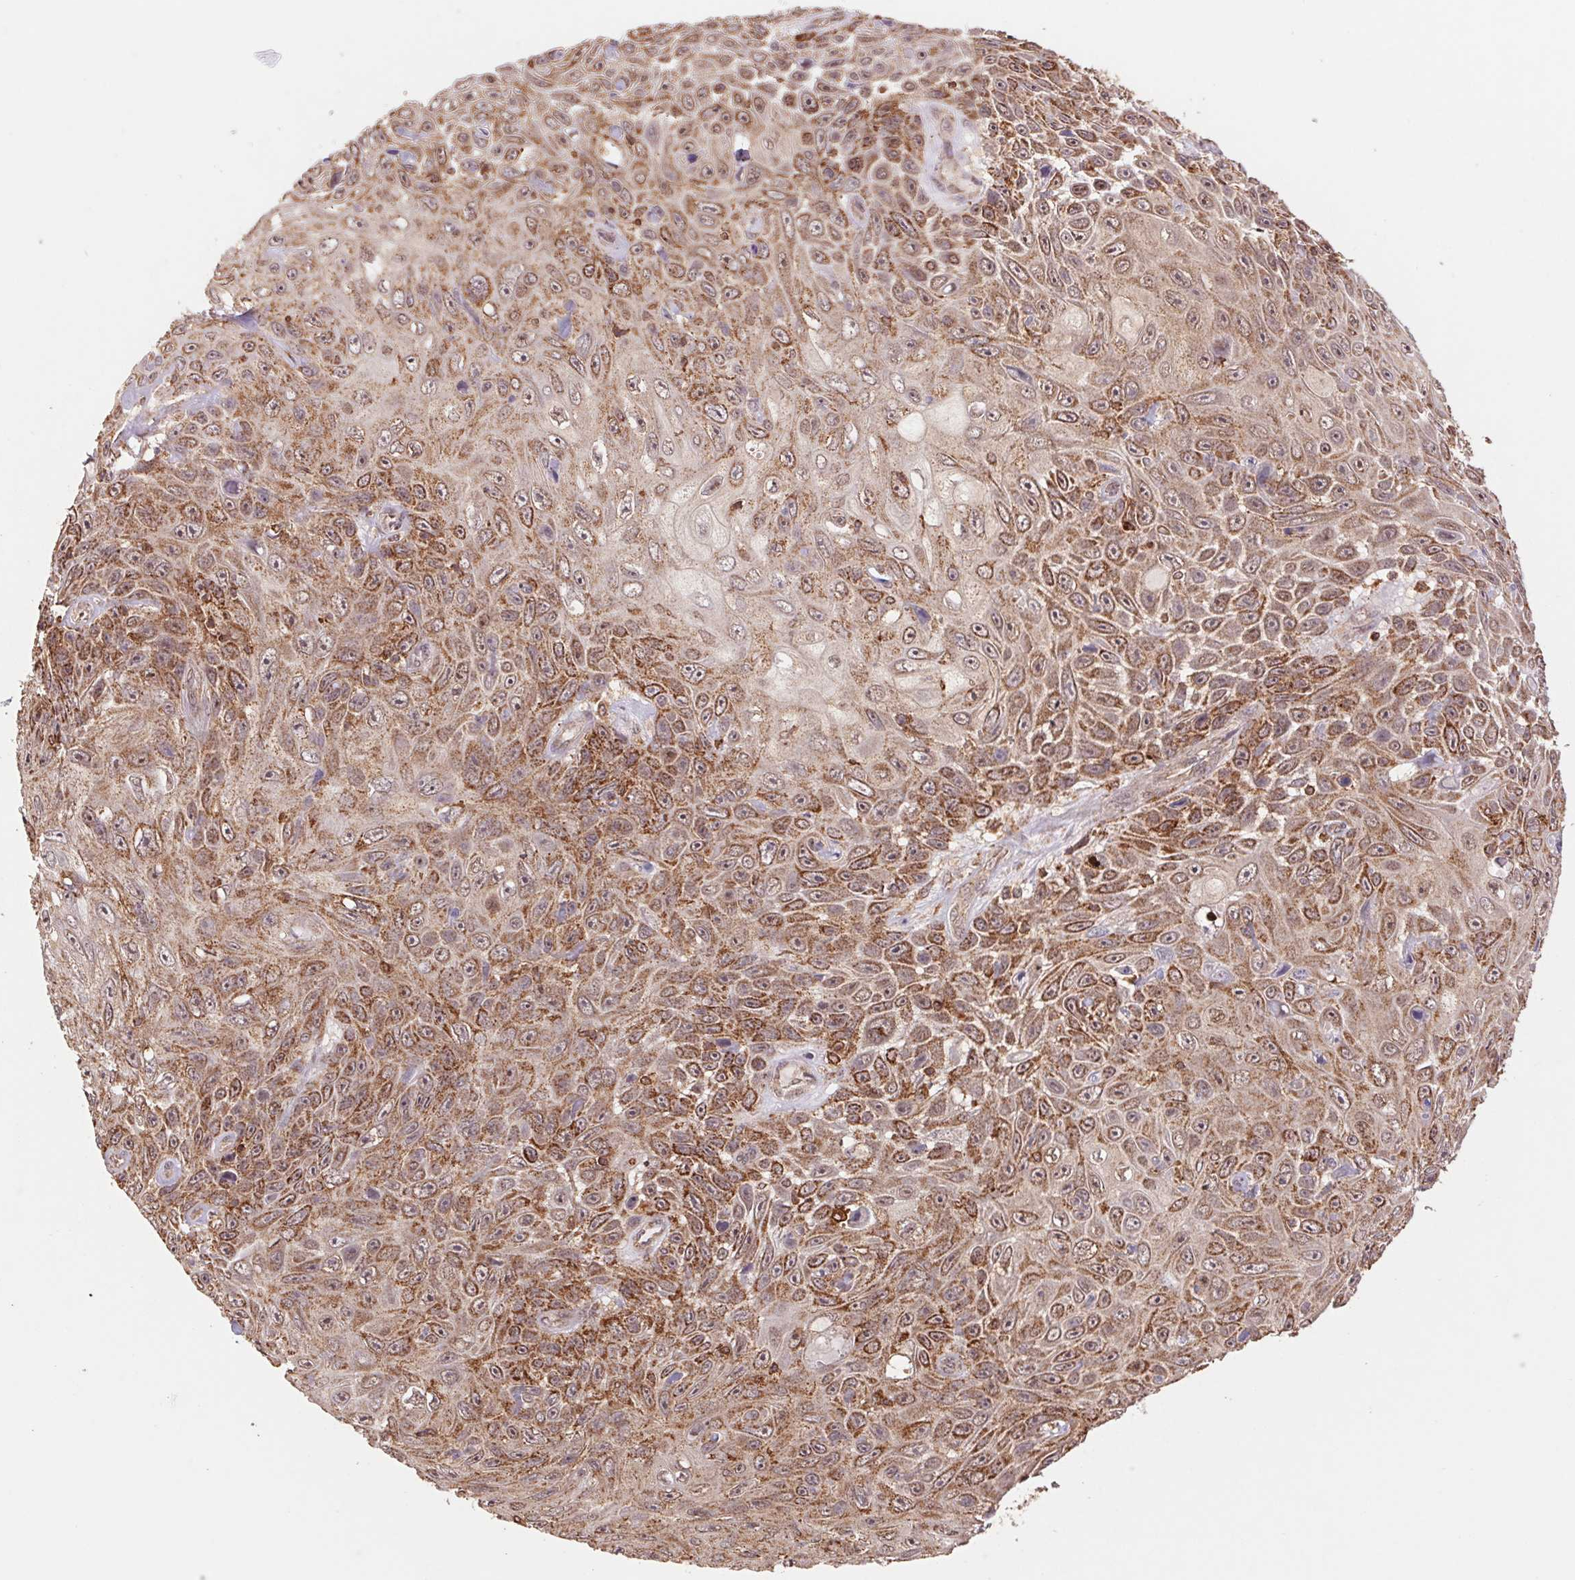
{"staining": {"intensity": "strong", "quantity": ">75%", "location": "cytoplasmic/membranous,nuclear"}, "tissue": "skin cancer", "cell_type": "Tumor cells", "image_type": "cancer", "snomed": [{"axis": "morphology", "description": "Squamous cell carcinoma, NOS"}, {"axis": "topography", "description": "Skin"}], "caption": "Skin squamous cell carcinoma tissue reveals strong cytoplasmic/membranous and nuclear positivity in approximately >75% of tumor cells, visualized by immunohistochemistry. (Brightfield microscopy of DAB IHC at high magnification).", "gene": "URM1", "patient": {"sex": "male", "age": 82}}